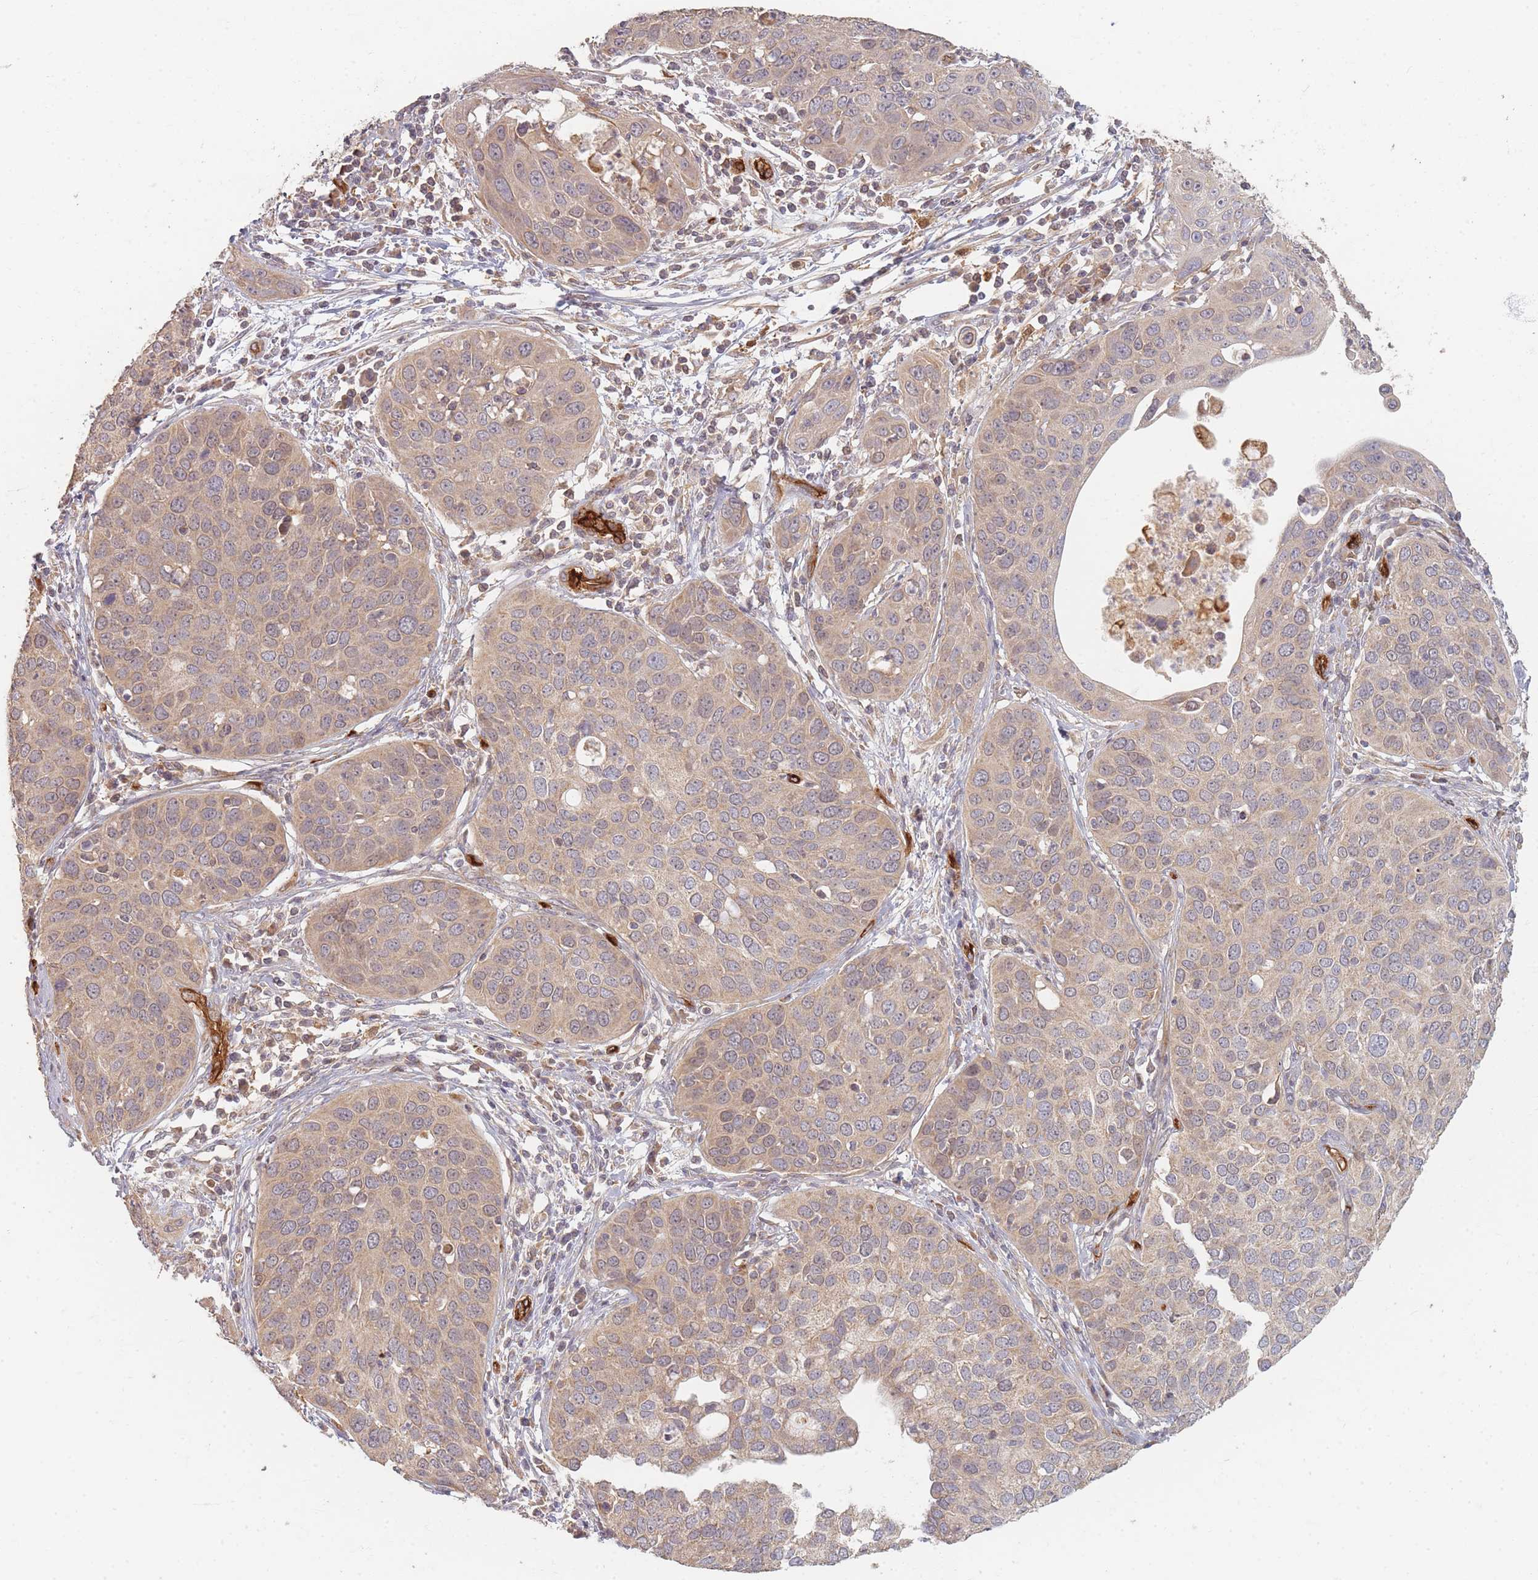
{"staining": {"intensity": "weak", "quantity": "<25%", "location": "cytoplasmic/membranous"}, "tissue": "cervical cancer", "cell_type": "Tumor cells", "image_type": "cancer", "snomed": [{"axis": "morphology", "description": "Squamous cell carcinoma, NOS"}, {"axis": "topography", "description": "Cervix"}], "caption": "Squamous cell carcinoma (cervical) was stained to show a protein in brown. There is no significant positivity in tumor cells. The staining was performed using DAB (3,3'-diaminobenzidine) to visualize the protein expression in brown, while the nuclei were stained in blue with hematoxylin (Magnification: 20x).", "gene": "MRPS6", "patient": {"sex": "female", "age": 36}}